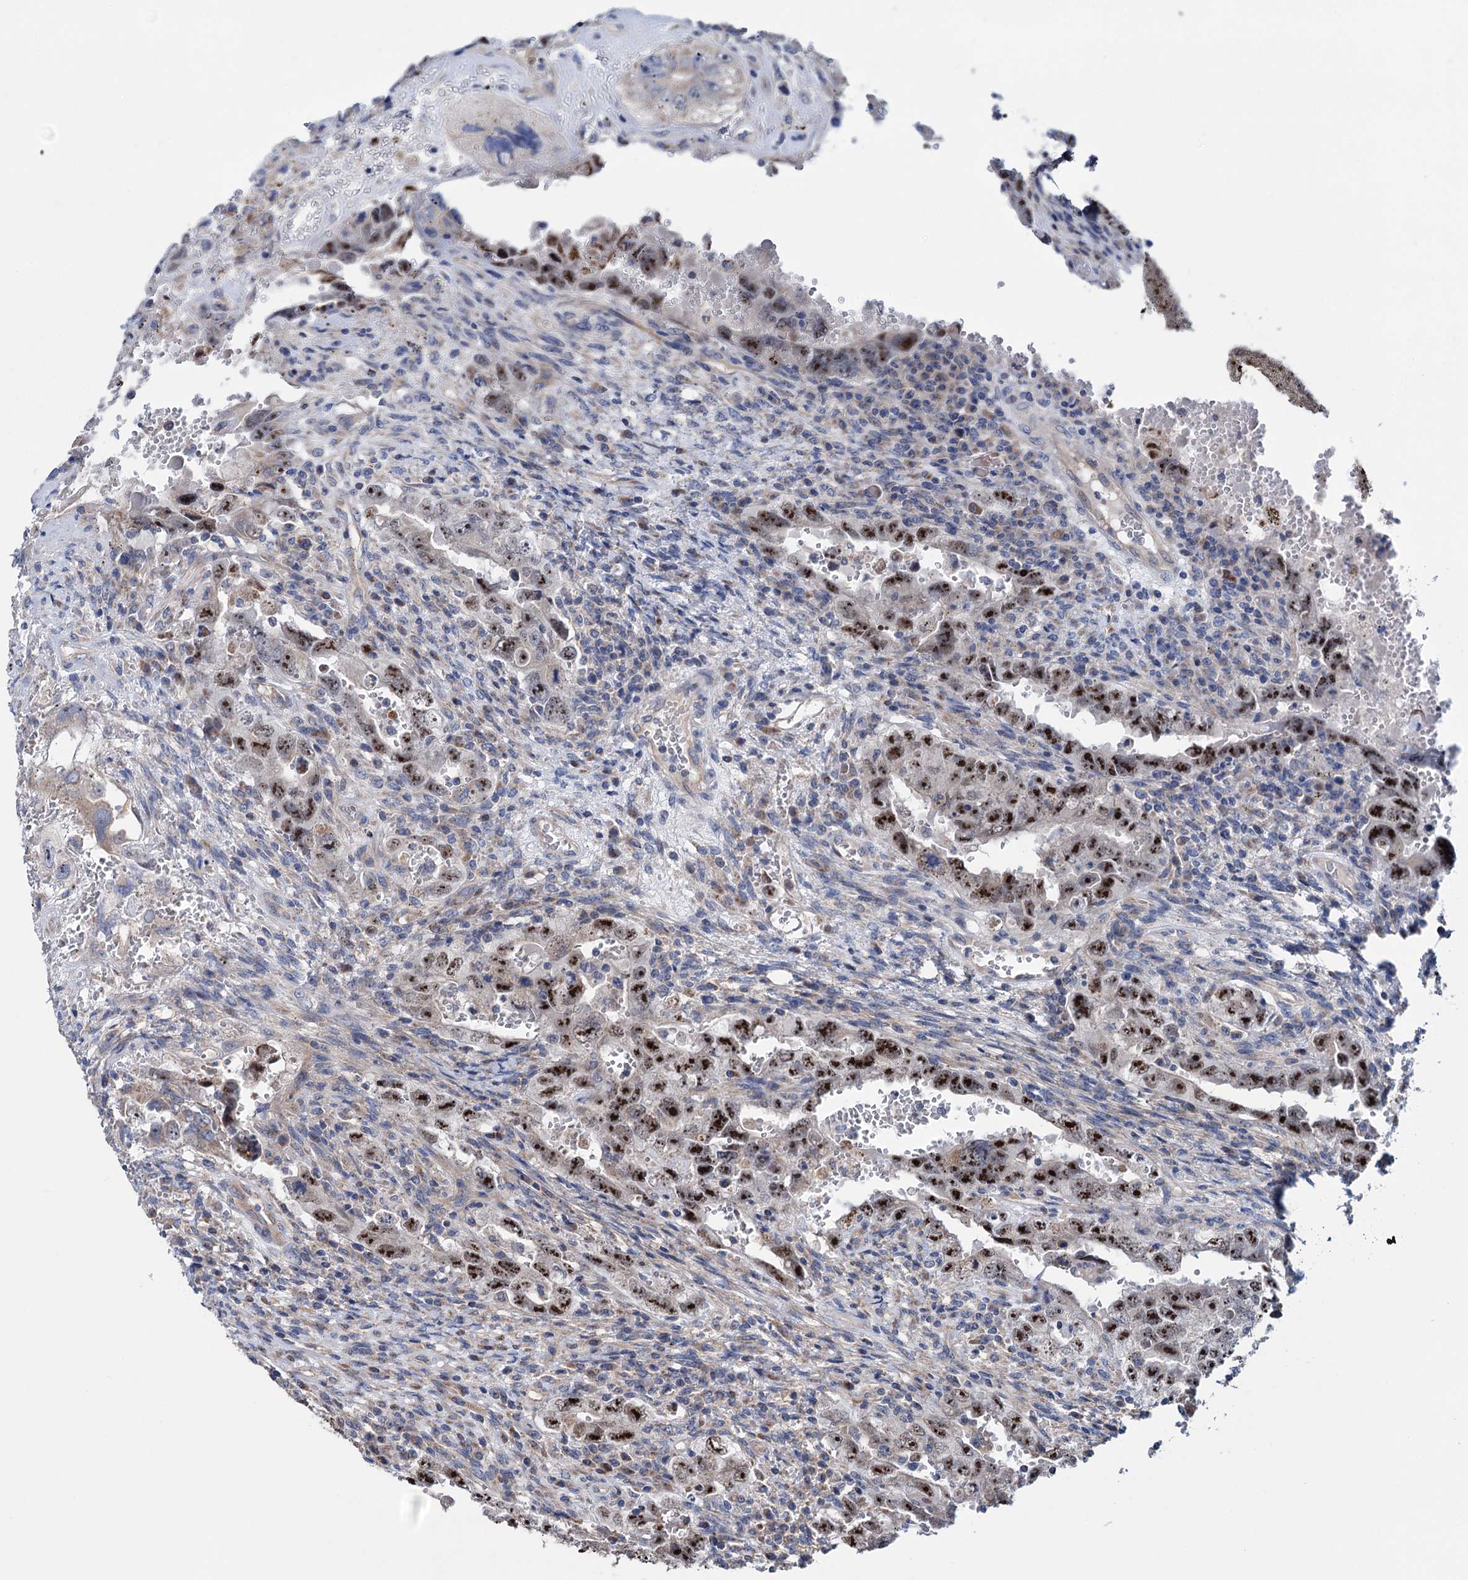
{"staining": {"intensity": "strong", "quantity": ">75%", "location": "nuclear"}, "tissue": "testis cancer", "cell_type": "Tumor cells", "image_type": "cancer", "snomed": [{"axis": "morphology", "description": "Carcinoma, Embryonal, NOS"}, {"axis": "topography", "description": "Testis"}], "caption": "A high-resolution micrograph shows IHC staining of testis embryonal carcinoma, which shows strong nuclear positivity in about >75% of tumor cells.", "gene": "EYA4", "patient": {"sex": "male", "age": 26}}